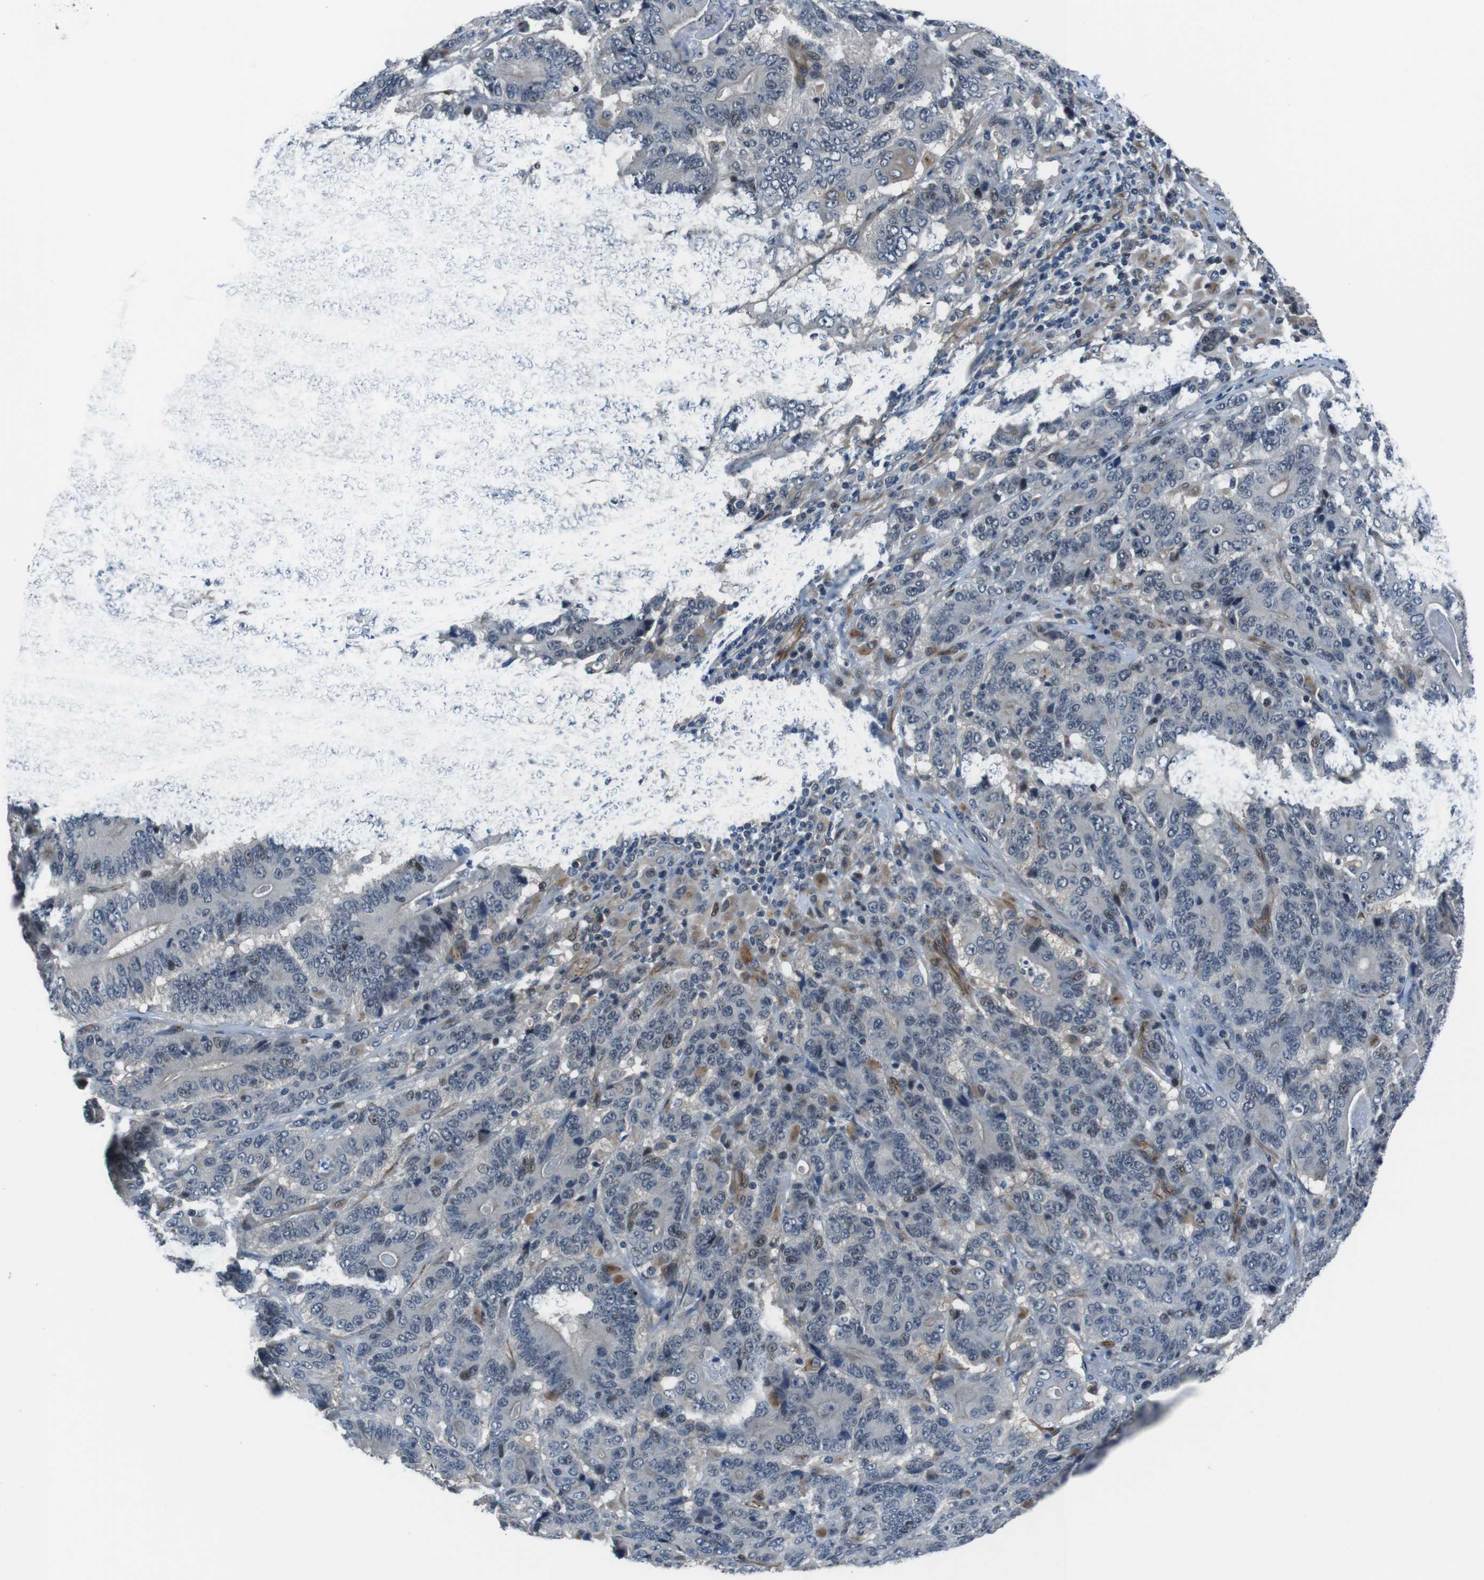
{"staining": {"intensity": "moderate", "quantity": "<25%", "location": "nuclear"}, "tissue": "stomach cancer", "cell_type": "Tumor cells", "image_type": "cancer", "snomed": [{"axis": "morphology", "description": "Adenocarcinoma, NOS"}, {"axis": "topography", "description": "Stomach"}], "caption": "The photomicrograph displays a brown stain indicating the presence of a protein in the nuclear of tumor cells in stomach cancer (adenocarcinoma). The staining was performed using DAB to visualize the protein expression in brown, while the nuclei were stained in blue with hematoxylin (Magnification: 20x).", "gene": "LRRC49", "patient": {"sex": "female", "age": 73}}